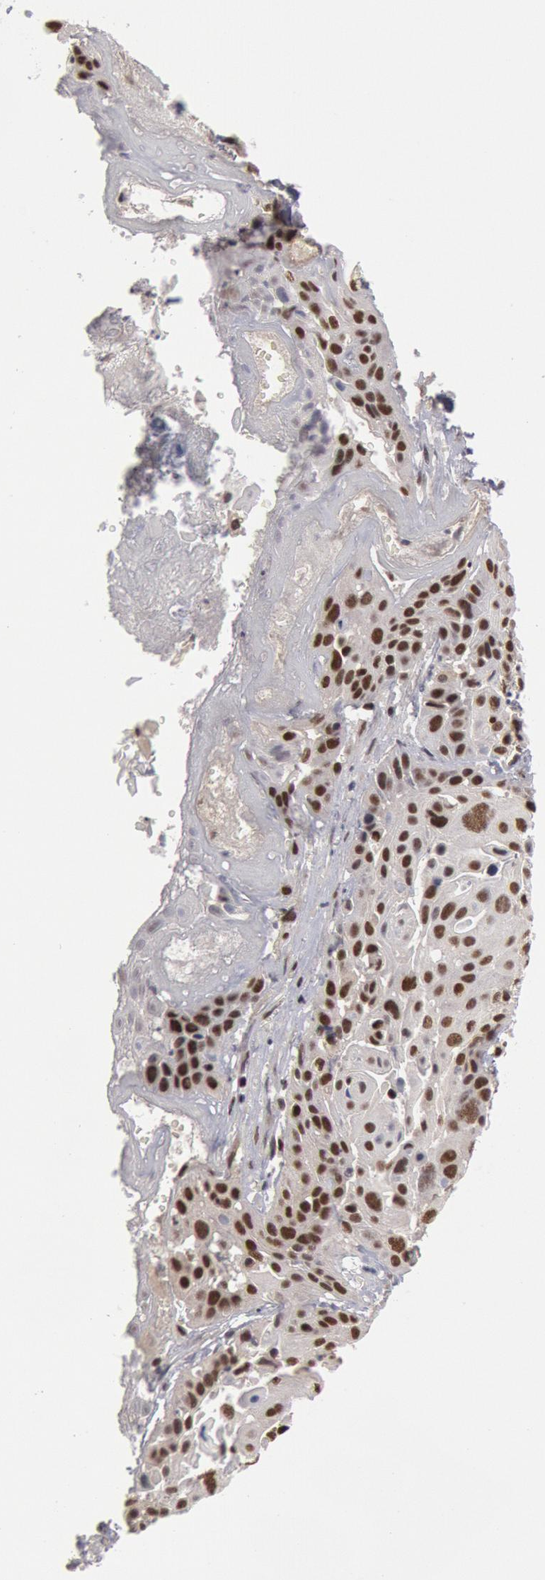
{"staining": {"intensity": "moderate", "quantity": "25%-75%", "location": "nuclear"}, "tissue": "cervical cancer", "cell_type": "Tumor cells", "image_type": "cancer", "snomed": [{"axis": "morphology", "description": "Squamous cell carcinoma, NOS"}, {"axis": "topography", "description": "Cervix"}], "caption": "This is an image of immunohistochemistry staining of cervical squamous cell carcinoma, which shows moderate positivity in the nuclear of tumor cells.", "gene": "PPP4R3B", "patient": {"sex": "female", "age": 57}}